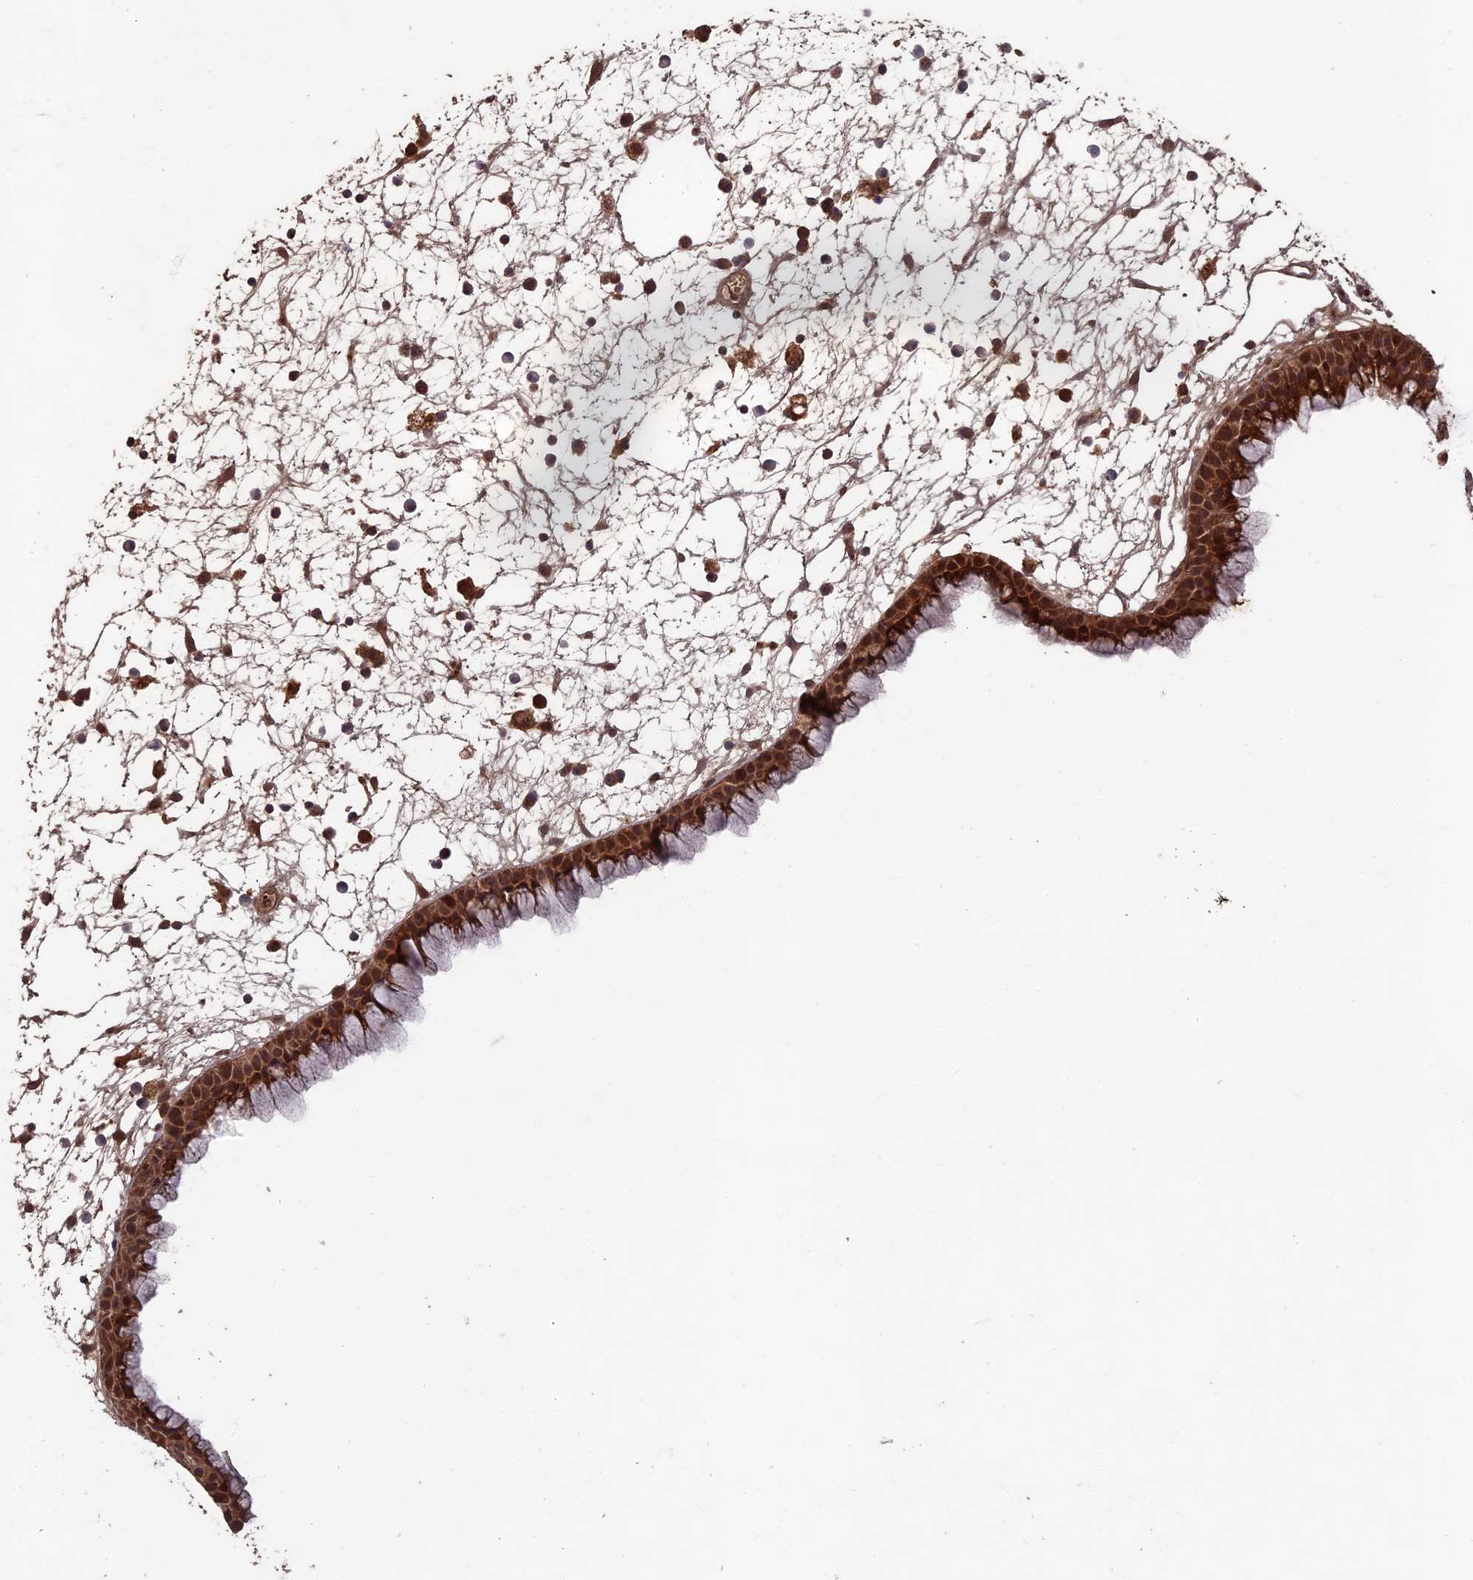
{"staining": {"intensity": "strong", "quantity": ">75%", "location": "cytoplasmic/membranous"}, "tissue": "nasopharynx", "cell_type": "Respiratory epithelial cells", "image_type": "normal", "snomed": [{"axis": "morphology", "description": "Normal tissue, NOS"}, {"axis": "morphology", "description": "Inflammation, NOS"}, {"axis": "morphology", "description": "Malignant melanoma, Metastatic site"}, {"axis": "topography", "description": "Nasopharynx"}], "caption": "High-power microscopy captured an immunohistochemistry (IHC) micrograph of unremarkable nasopharynx, revealing strong cytoplasmic/membranous expression in about >75% of respiratory epithelial cells.", "gene": "RCCD1", "patient": {"sex": "male", "age": 70}}